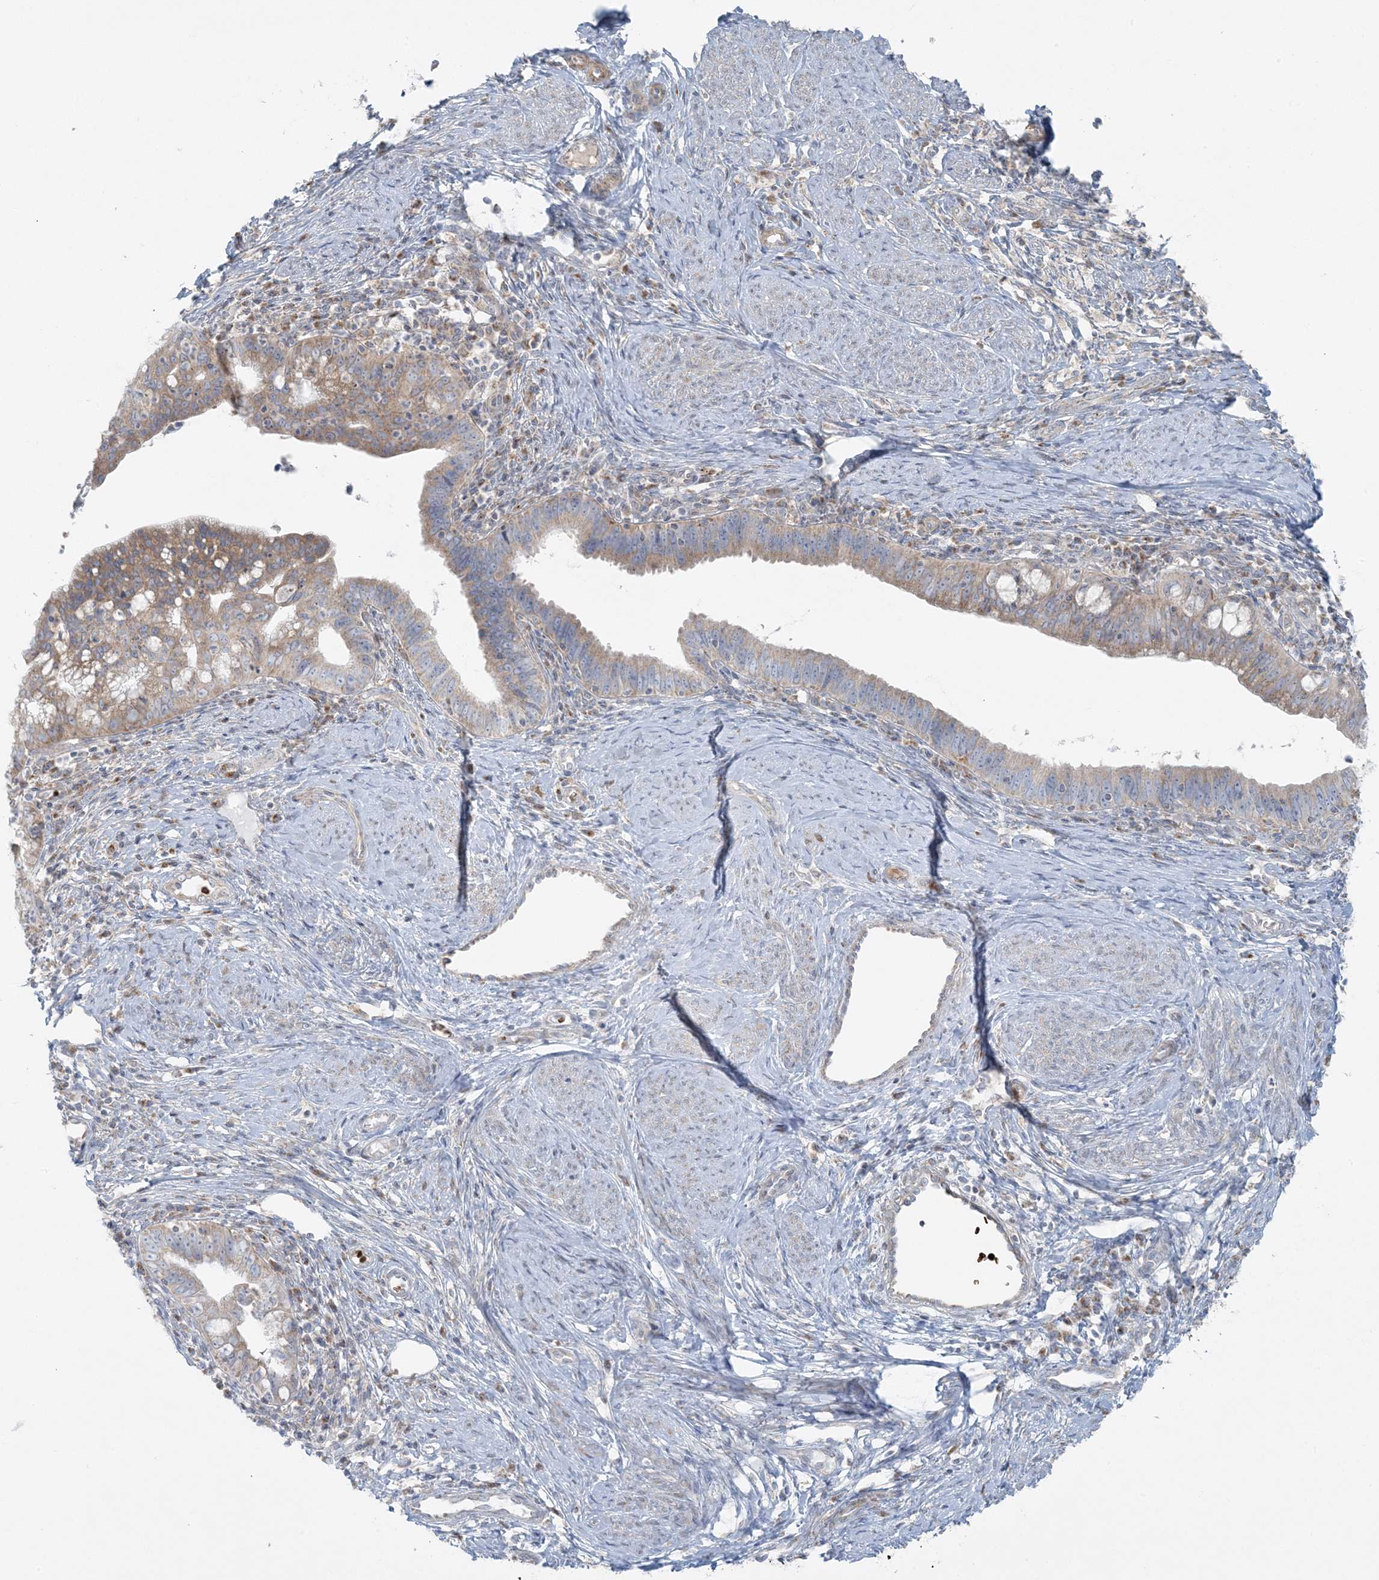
{"staining": {"intensity": "weak", "quantity": "25%-75%", "location": "cytoplasmic/membranous"}, "tissue": "cervical cancer", "cell_type": "Tumor cells", "image_type": "cancer", "snomed": [{"axis": "morphology", "description": "Adenocarcinoma, NOS"}, {"axis": "topography", "description": "Cervix"}], "caption": "A micrograph of human adenocarcinoma (cervical) stained for a protein exhibits weak cytoplasmic/membranous brown staining in tumor cells. The protein of interest is stained brown, and the nuclei are stained in blue (DAB (3,3'-diaminobenzidine) IHC with brightfield microscopy, high magnification).", "gene": "PIK3R4", "patient": {"sex": "female", "age": 36}}